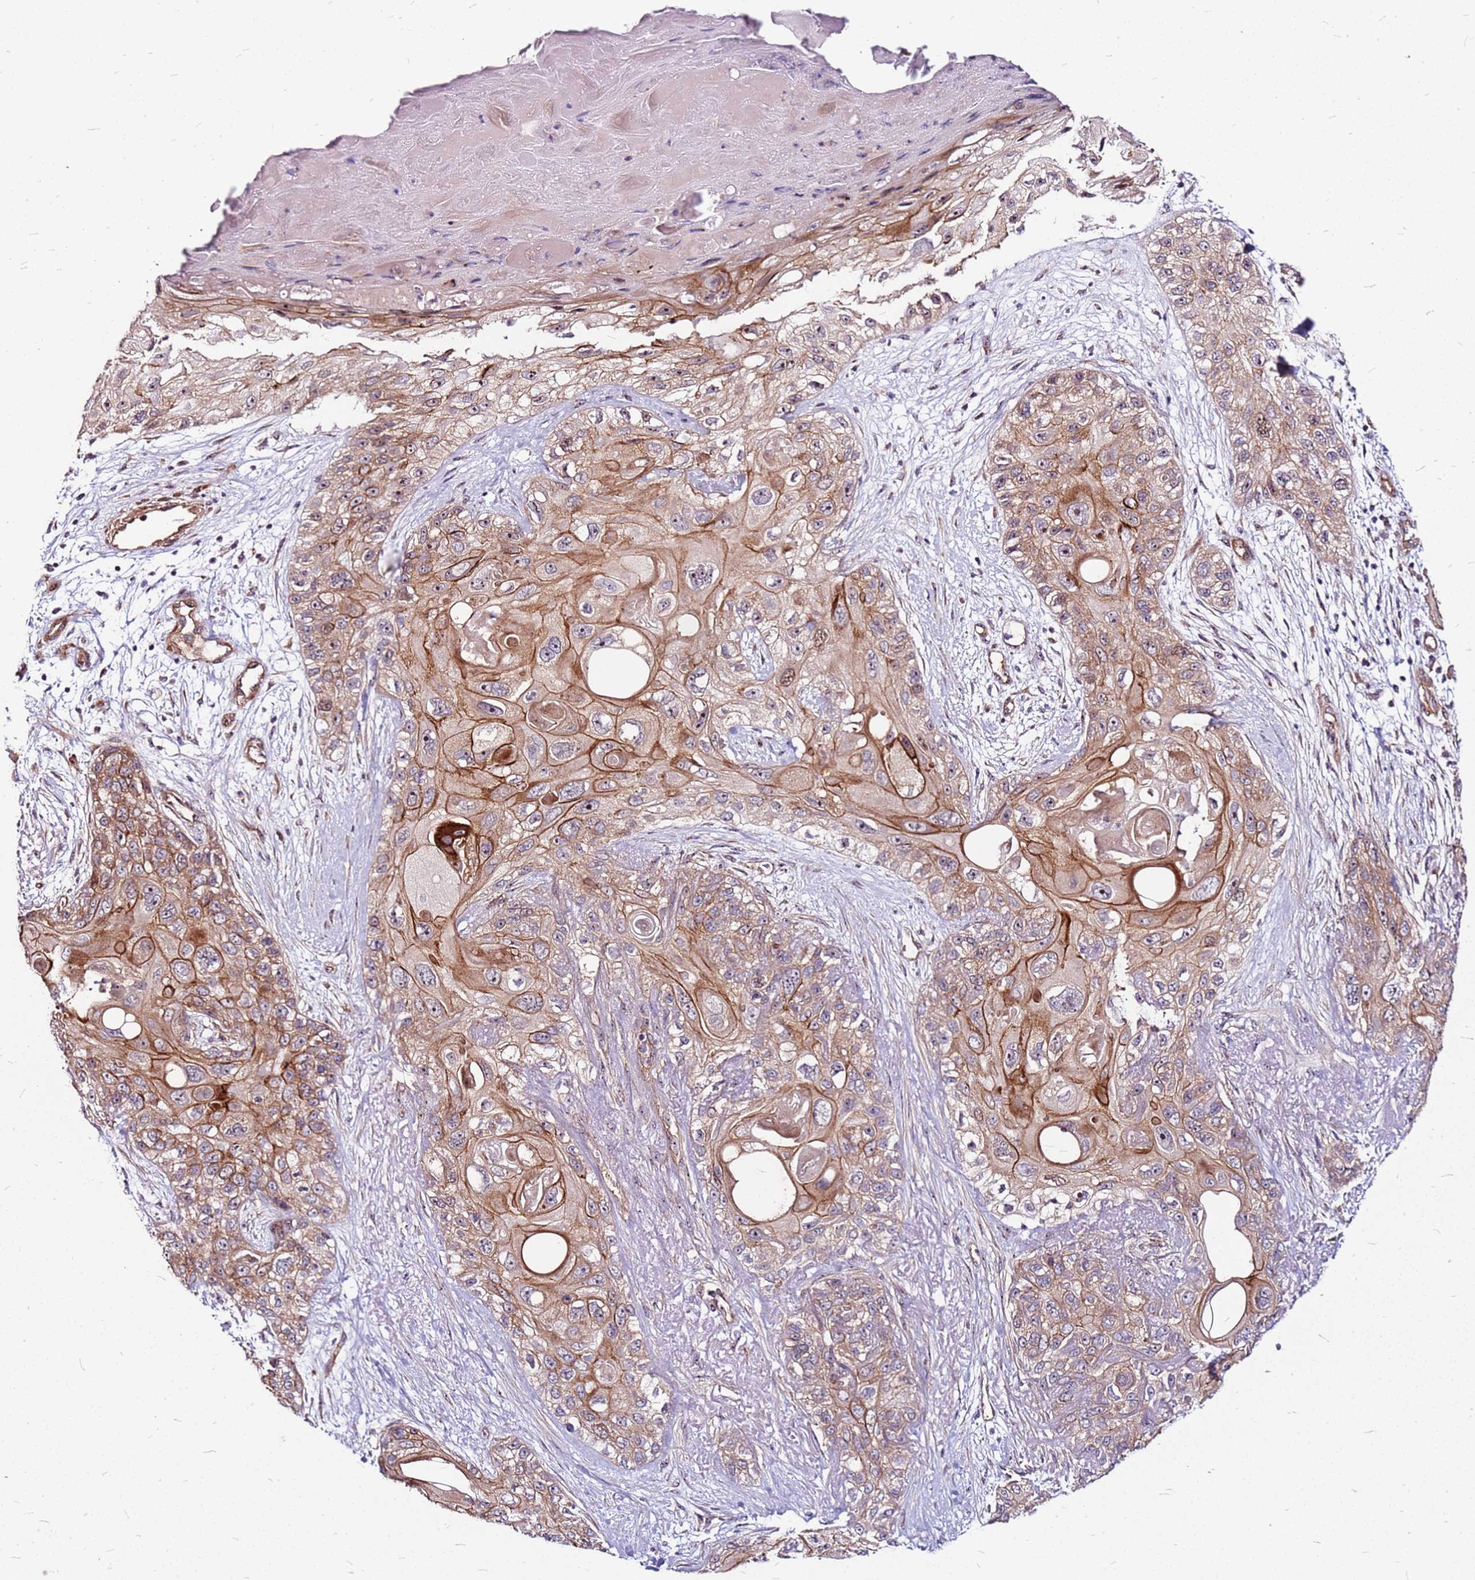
{"staining": {"intensity": "moderate", "quantity": ">75%", "location": "cytoplasmic/membranous"}, "tissue": "skin cancer", "cell_type": "Tumor cells", "image_type": "cancer", "snomed": [{"axis": "morphology", "description": "Normal tissue, NOS"}, {"axis": "morphology", "description": "Squamous cell carcinoma, NOS"}, {"axis": "topography", "description": "Skin"}], "caption": "IHC (DAB (3,3'-diaminobenzidine)) staining of human squamous cell carcinoma (skin) demonstrates moderate cytoplasmic/membranous protein positivity in approximately >75% of tumor cells.", "gene": "TOPAZ1", "patient": {"sex": "male", "age": 72}}